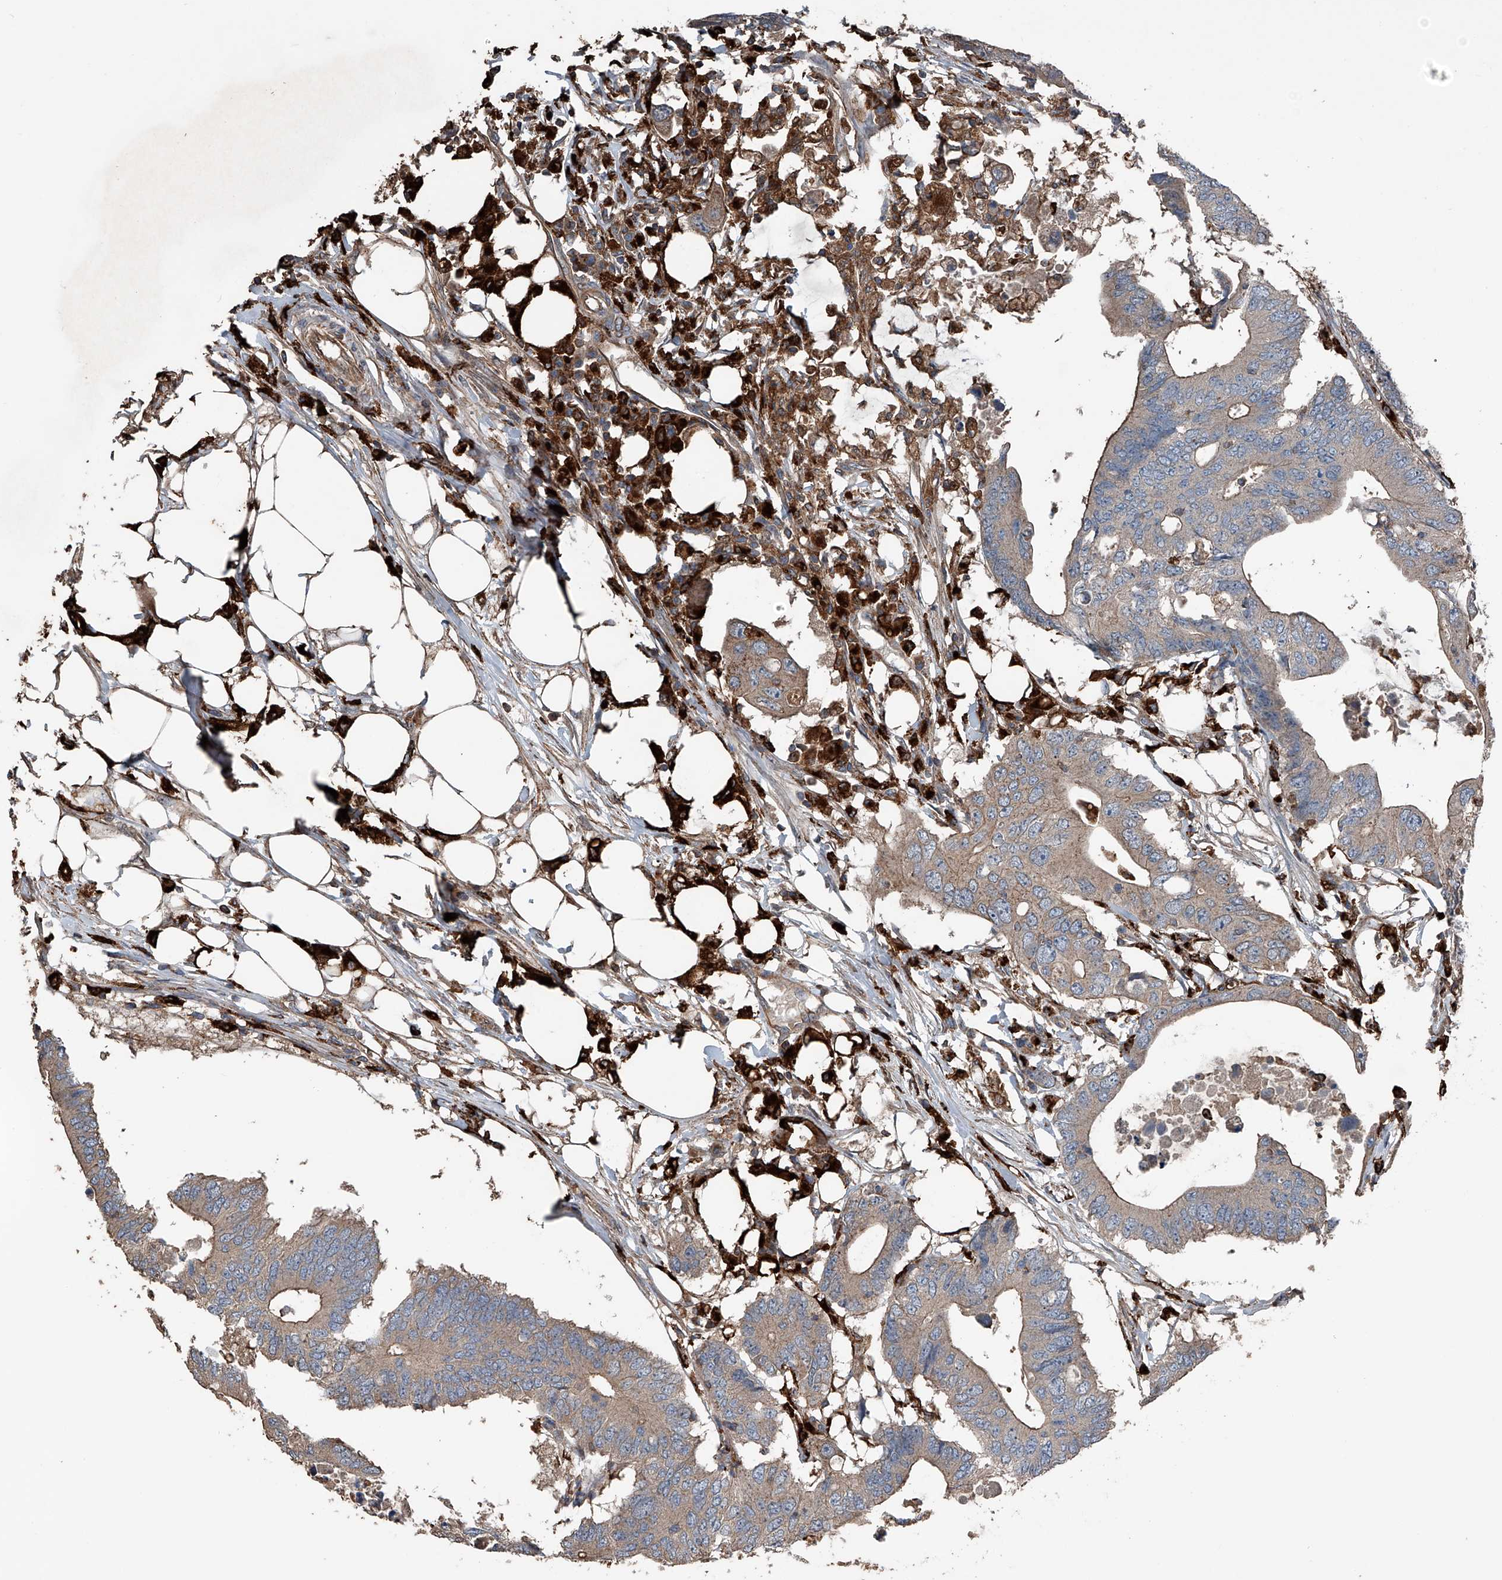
{"staining": {"intensity": "weak", "quantity": ">75%", "location": "cytoplasmic/membranous"}, "tissue": "colorectal cancer", "cell_type": "Tumor cells", "image_type": "cancer", "snomed": [{"axis": "morphology", "description": "Adenocarcinoma, NOS"}, {"axis": "topography", "description": "Colon"}], "caption": "This is an image of immunohistochemistry staining of colorectal adenocarcinoma, which shows weak positivity in the cytoplasmic/membranous of tumor cells.", "gene": "ZNF772", "patient": {"sex": "male", "age": 71}}